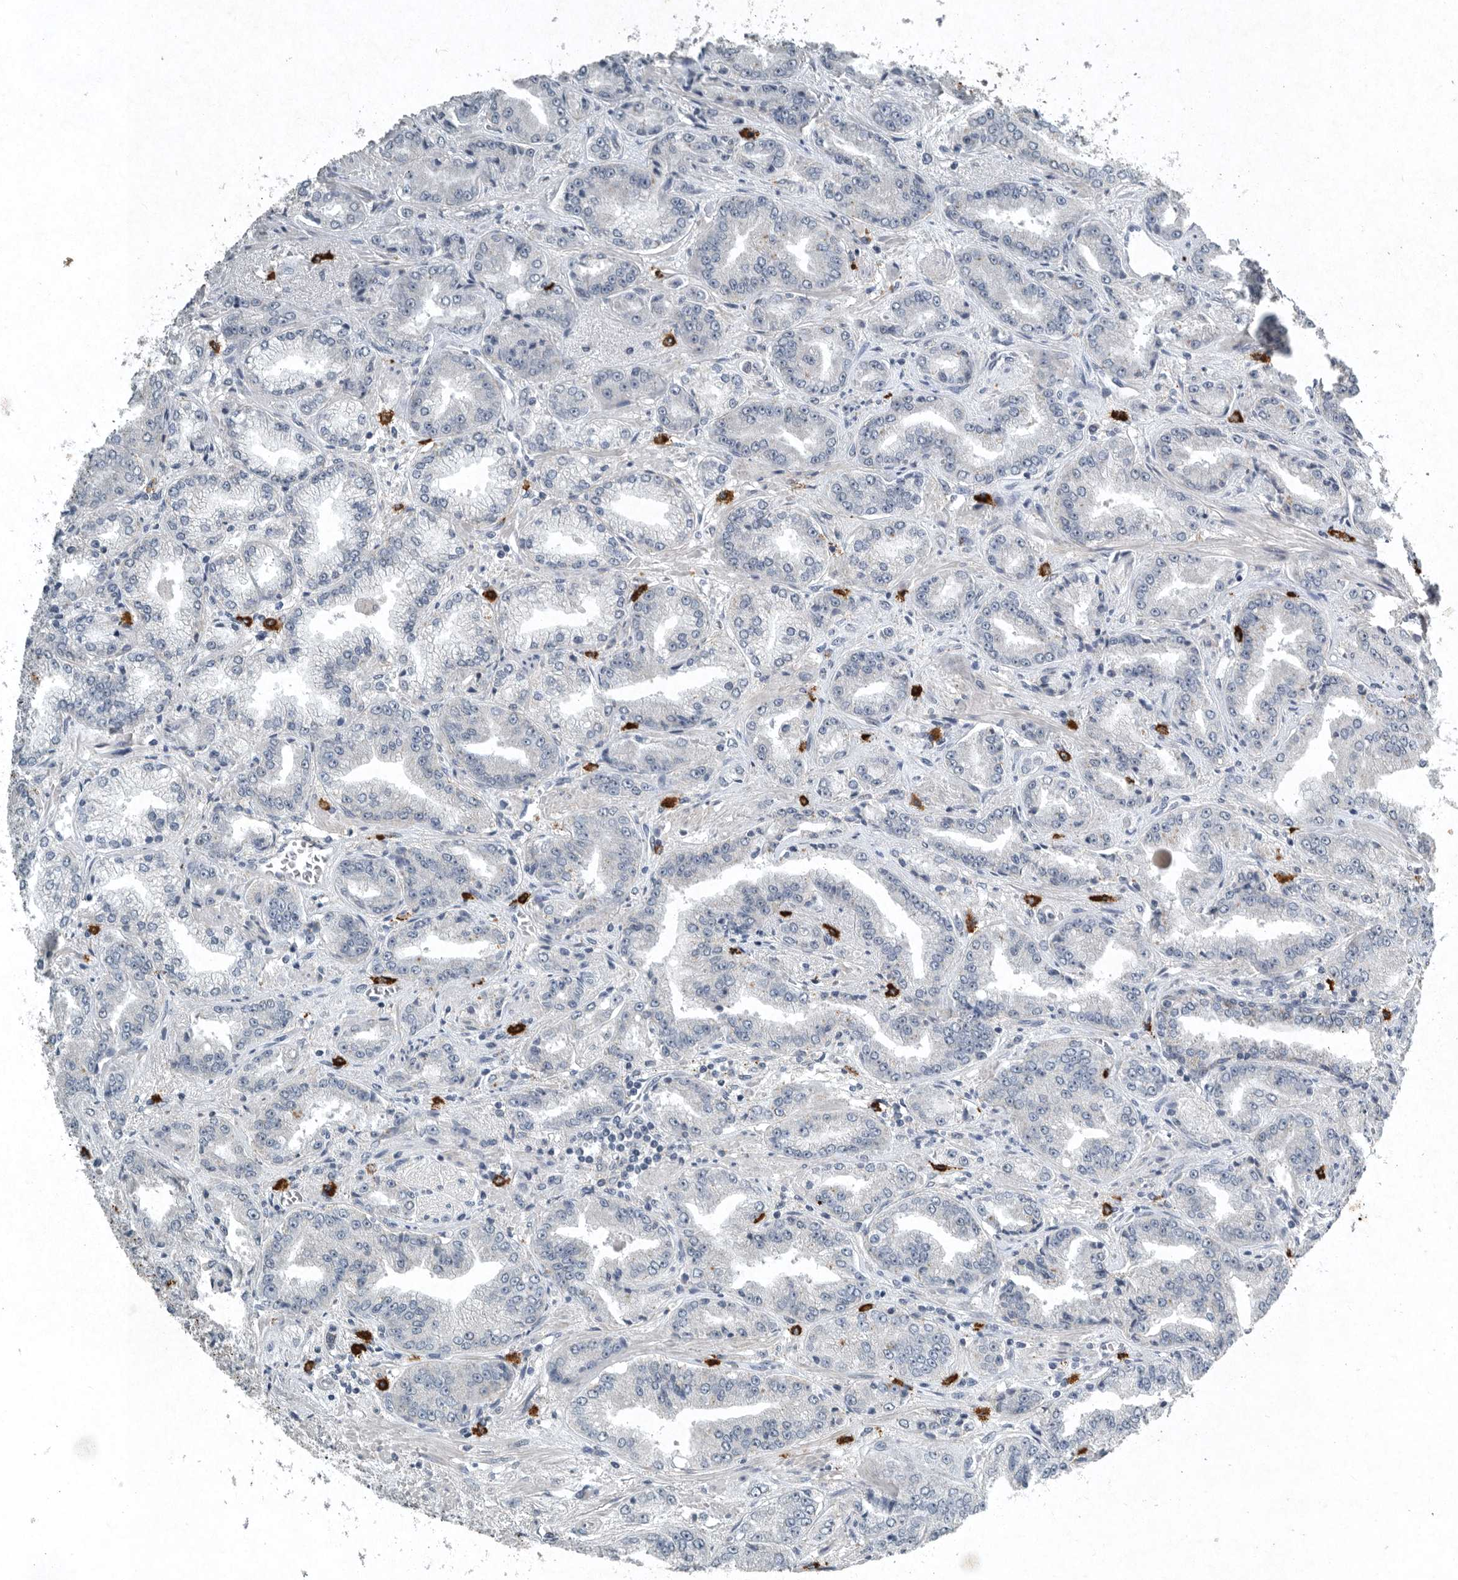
{"staining": {"intensity": "negative", "quantity": "none", "location": "none"}, "tissue": "prostate cancer", "cell_type": "Tumor cells", "image_type": "cancer", "snomed": [{"axis": "morphology", "description": "Adenocarcinoma, High grade"}, {"axis": "topography", "description": "Prostate"}], "caption": "Protein analysis of prostate cancer reveals no significant staining in tumor cells.", "gene": "IL20", "patient": {"sex": "male", "age": 71}}